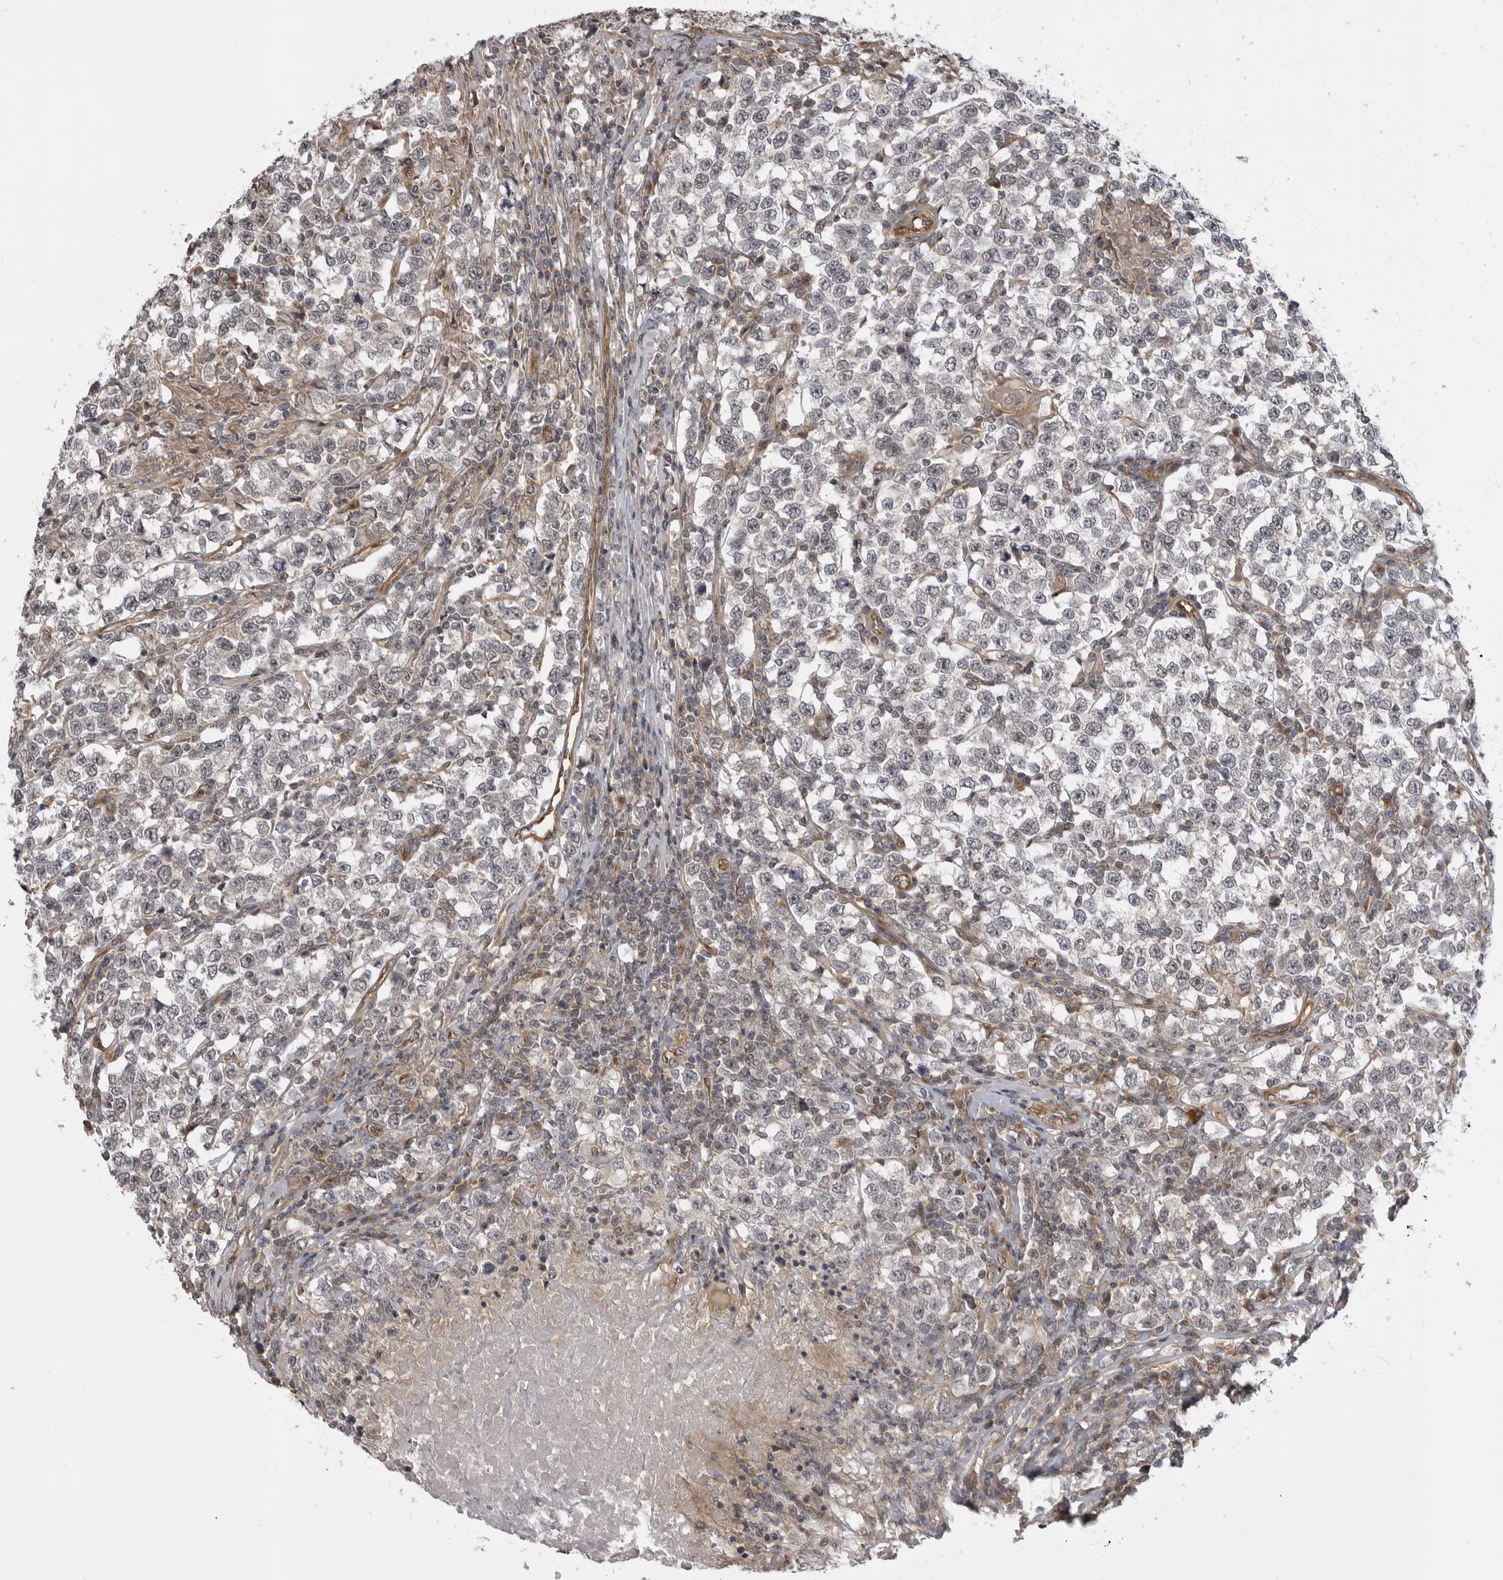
{"staining": {"intensity": "negative", "quantity": "none", "location": "none"}, "tissue": "testis cancer", "cell_type": "Tumor cells", "image_type": "cancer", "snomed": [{"axis": "morphology", "description": "Normal tissue, NOS"}, {"axis": "morphology", "description": "Seminoma, NOS"}, {"axis": "topography", "description": "Testis"}], "caption": "The IHC photomicrograph has no significant expression in tumor cells of testis seminoma tissue.", "gene": "LRRC45", "patient": {"sex": "male", "age": 43}}